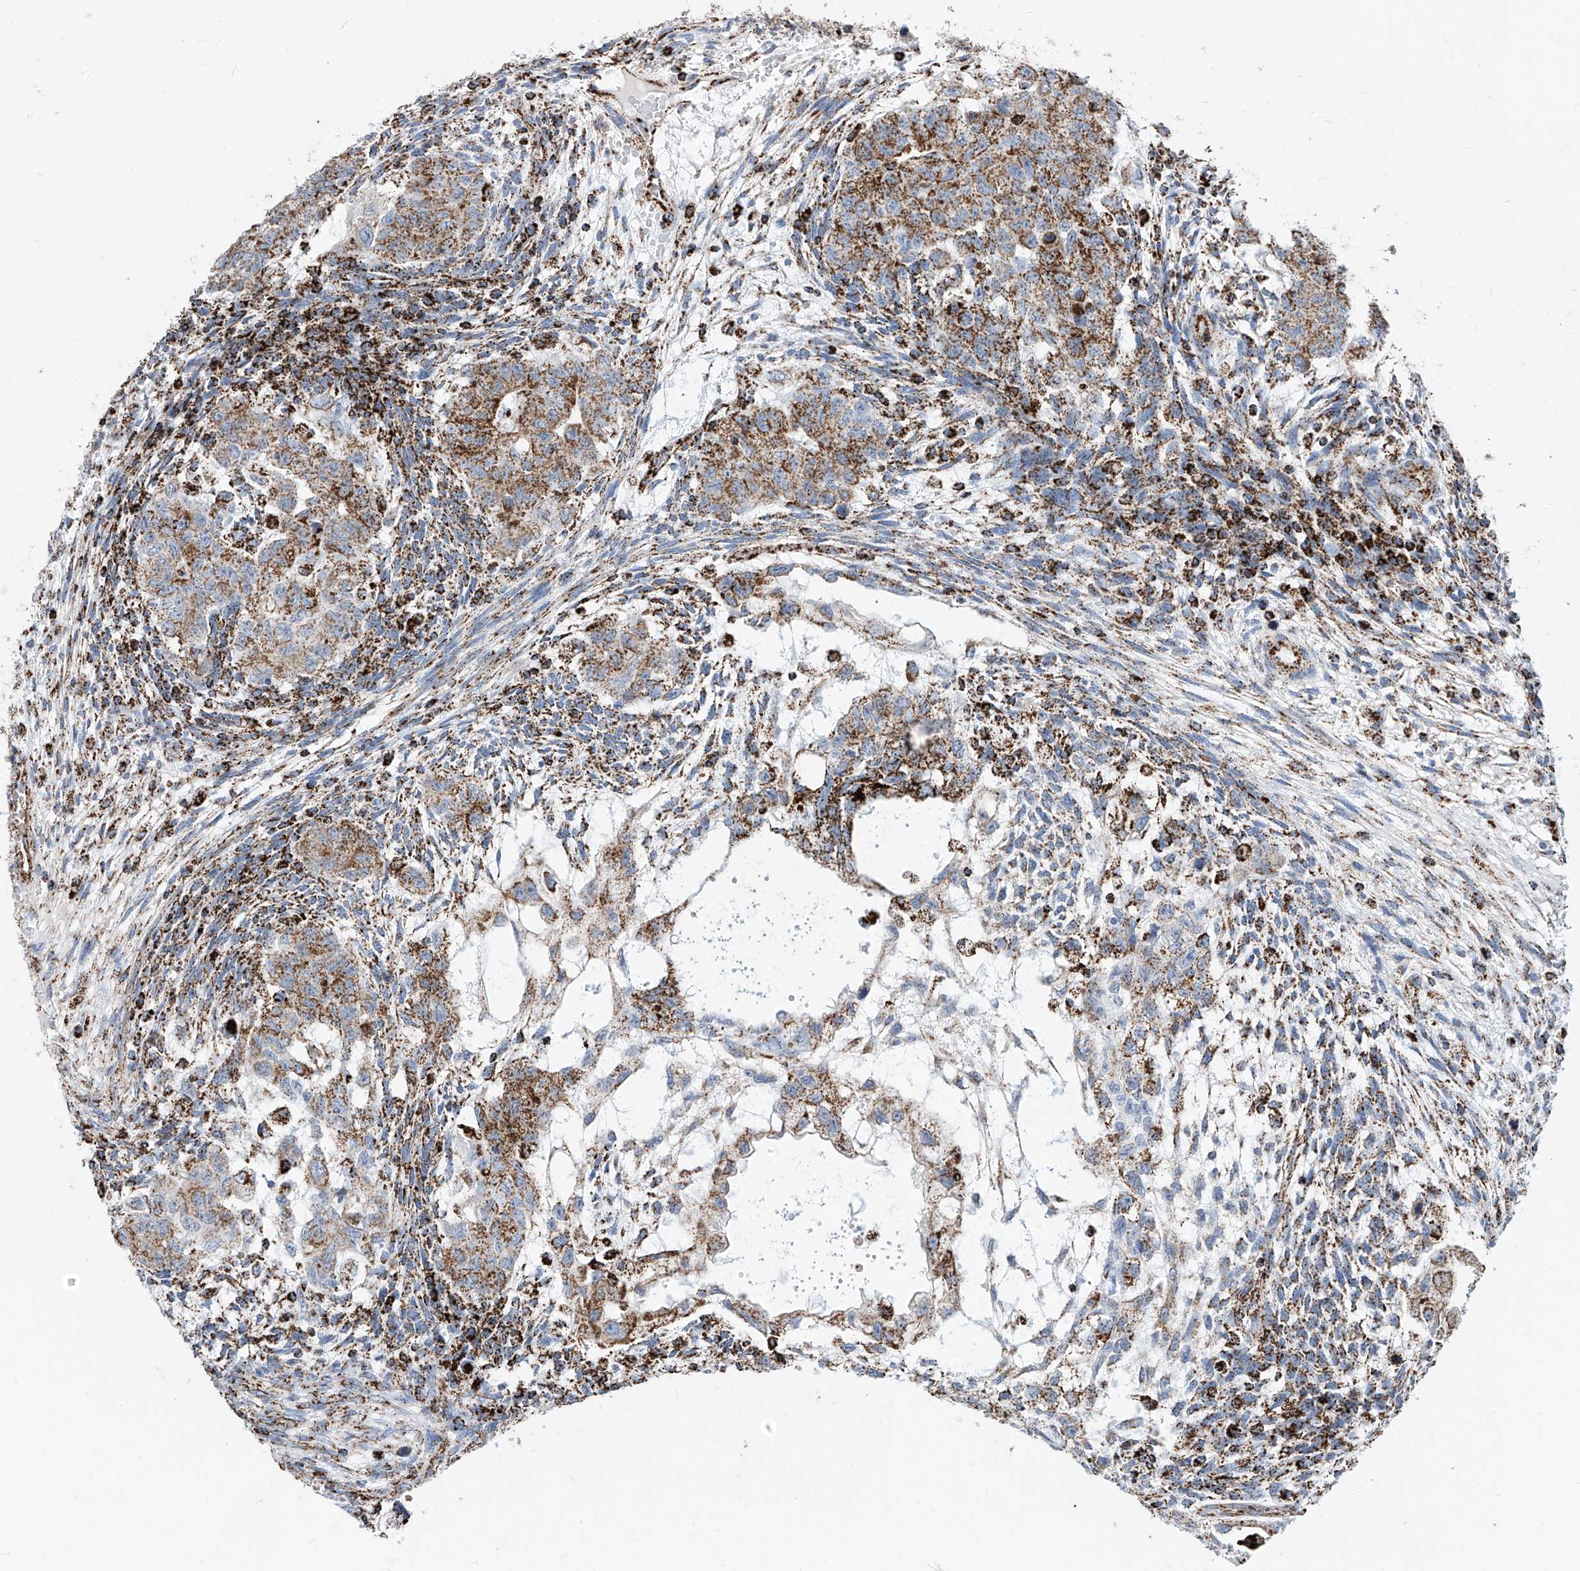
{"staining": {"intensity": "moderate", "quantity": "25%-75%", "location": "cytoplasmic/membranous"}, "tissue": "testis cancer", "cell_type": "Tumor cells", "image_type": "cancer", "snomed": [{"axis": "morphology", "description": "Normal tissue, NOS"}, {"axis": "morphology", "description": "Carcinoma, Embryonal, NOS"}, {"axis": "topography", "description": "Testis"}], "caption": "Immunohistochemistry photomicrograph of embryonal carcinoma (testis) stained for a protein (brown), which reveals medium levels of moderate cytoplasmic/membranous expression in about 25%-75% of tumor cells.", "gene": "COX5B", "patient": {"sex": "male", "age": 36}}